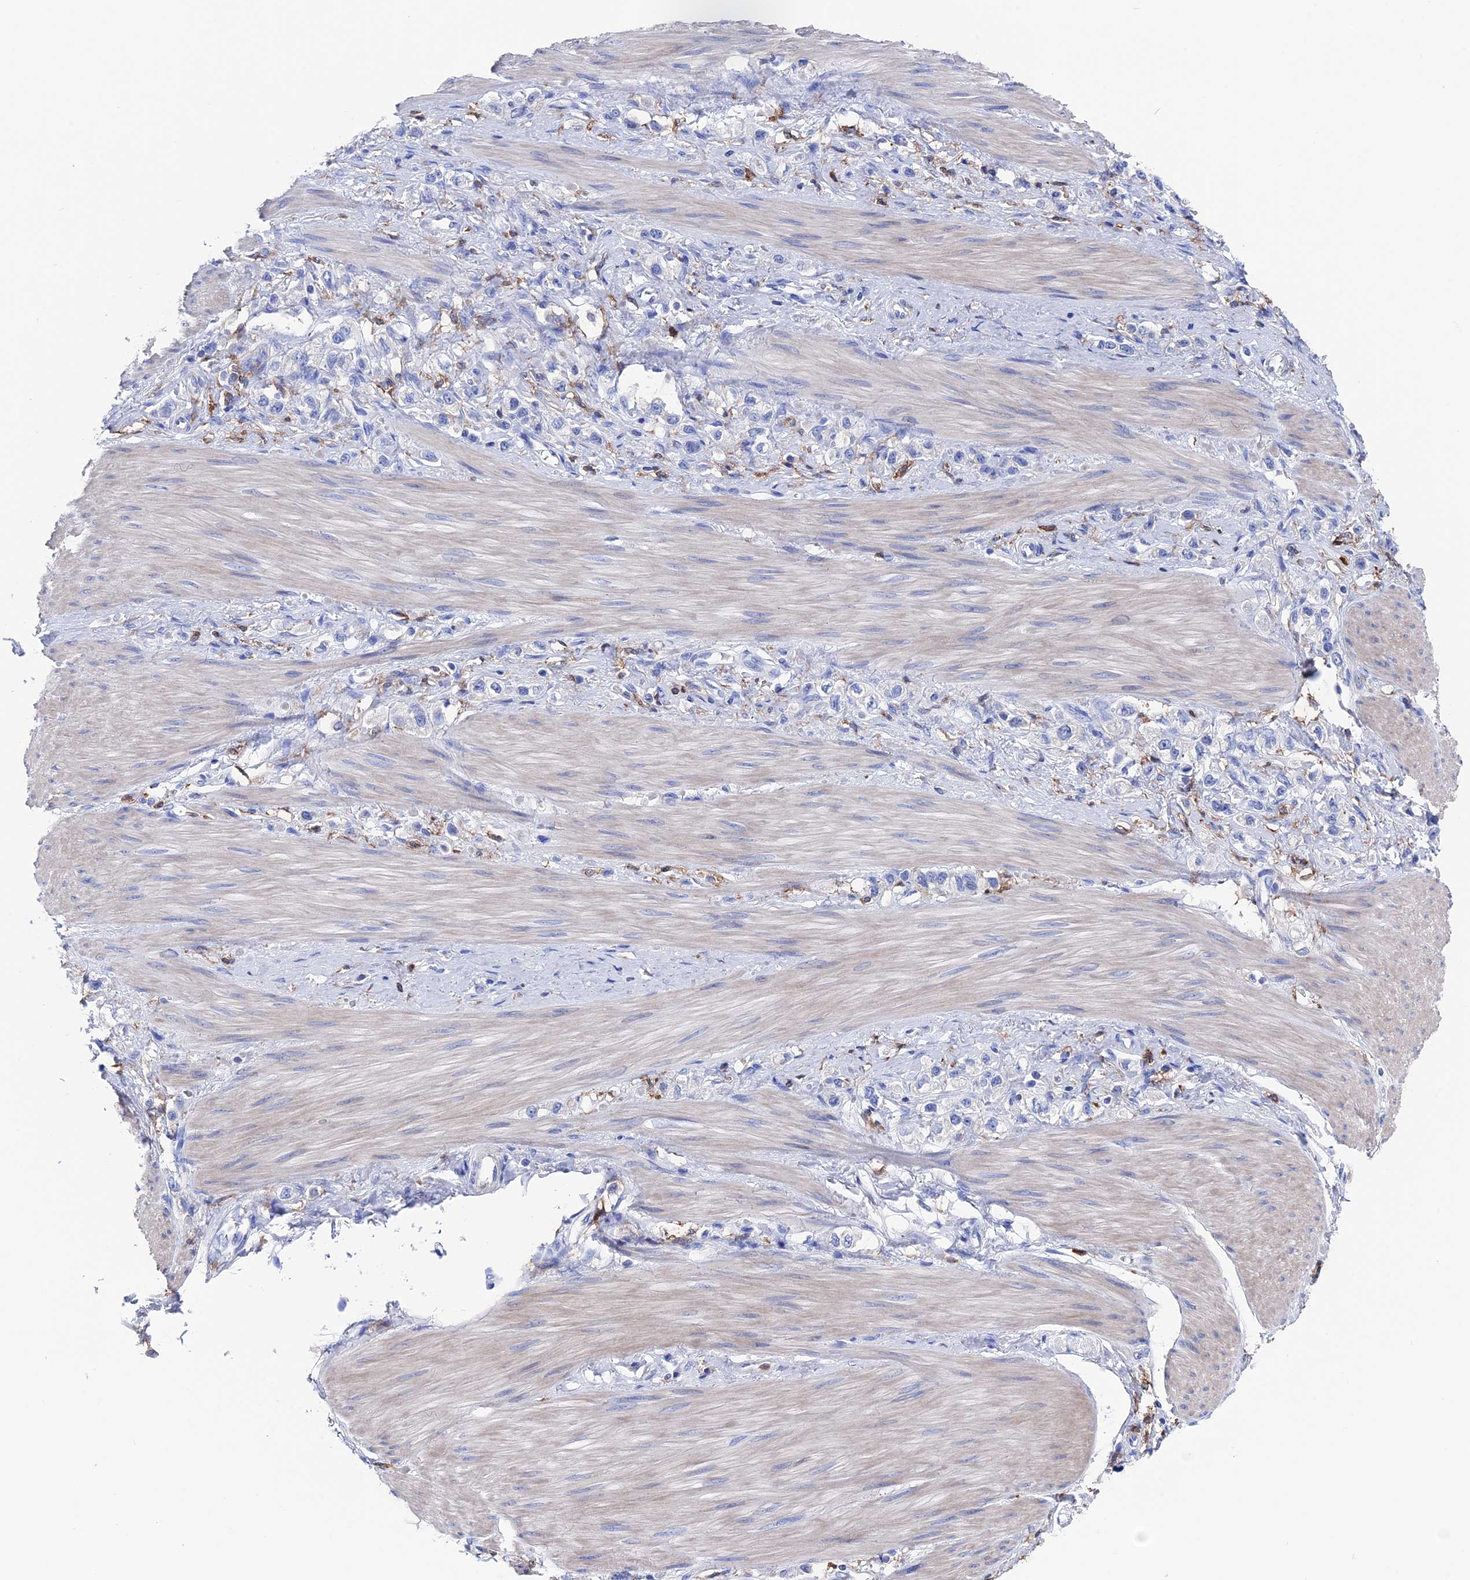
{"staining": {"intensity": "negative", "quantity": "none", "location": "none"}, "tissue": "stomach cancer", "cell_type": "Tumor cells", "image_type": "cancer", "snomed": [{"axis": "morphology", "description": "Adenocarcinoma, NOS"}, {"axis": "topography", "description": "Stomach"}], "caption": "This is an immunohistochemistry histopathology image of human stomach cancer. There is no positivity in tumor cells.", "gene": "TYROBP", "patient": {"sex": "female", "age": 65}}